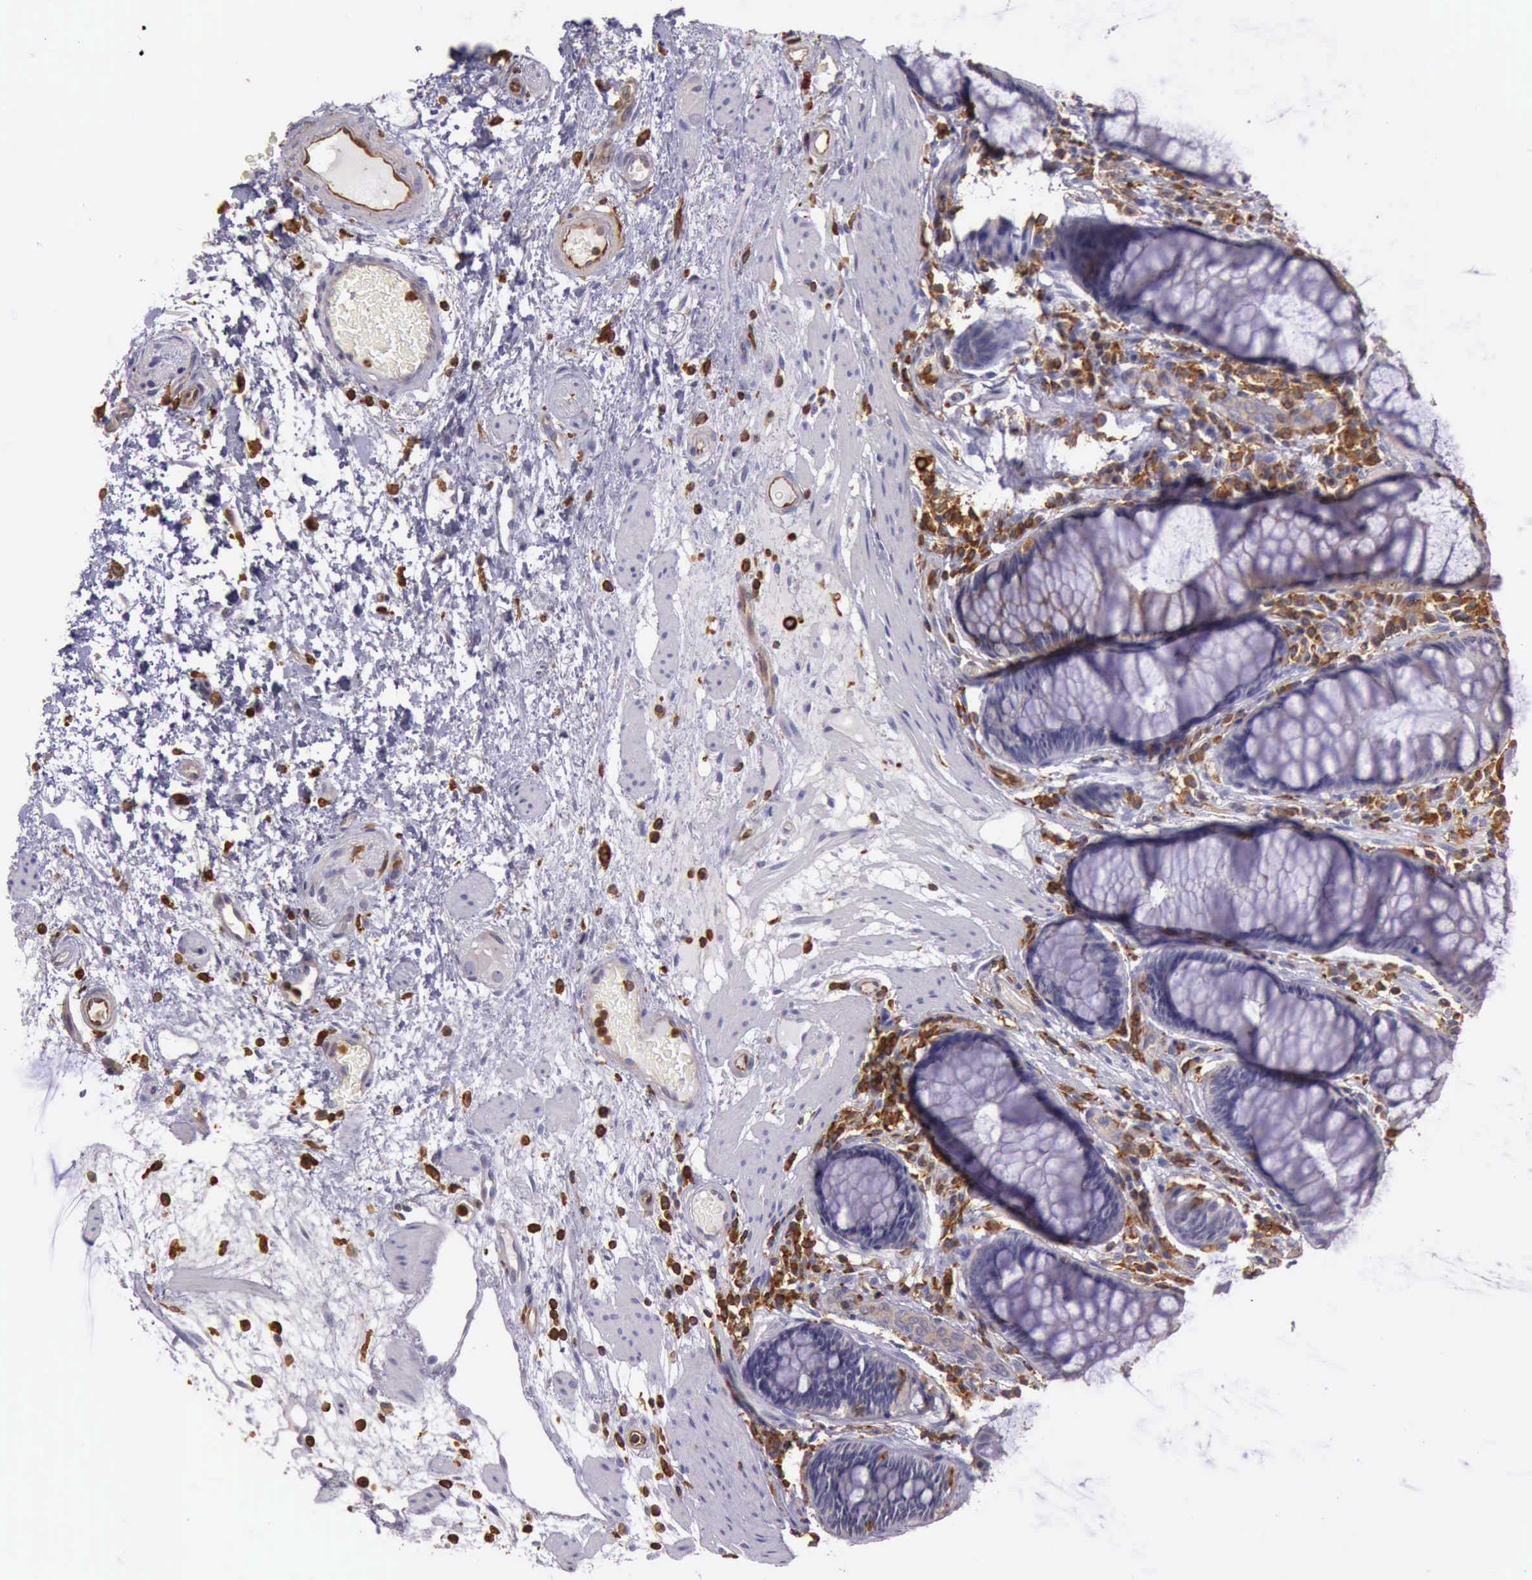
{"staining": {"intensity": "negative", "quantity": "none", "location": "none"}, "tissue": "rectum", "cell_type": "Glandular cells", "image_type": "normal", "snomed": [{"axis": "morphology", "description": "Normal tissue, NOS"}, {"axis": "topography", "description": "Rectum"}], "caption": "Immunohistochemistry image of benign rectum stained for a protein (brown), which exhibits no expression in glandular cells.", "gene": "ARHGAP4", "patient": {"sex": "male", "age": 77}}